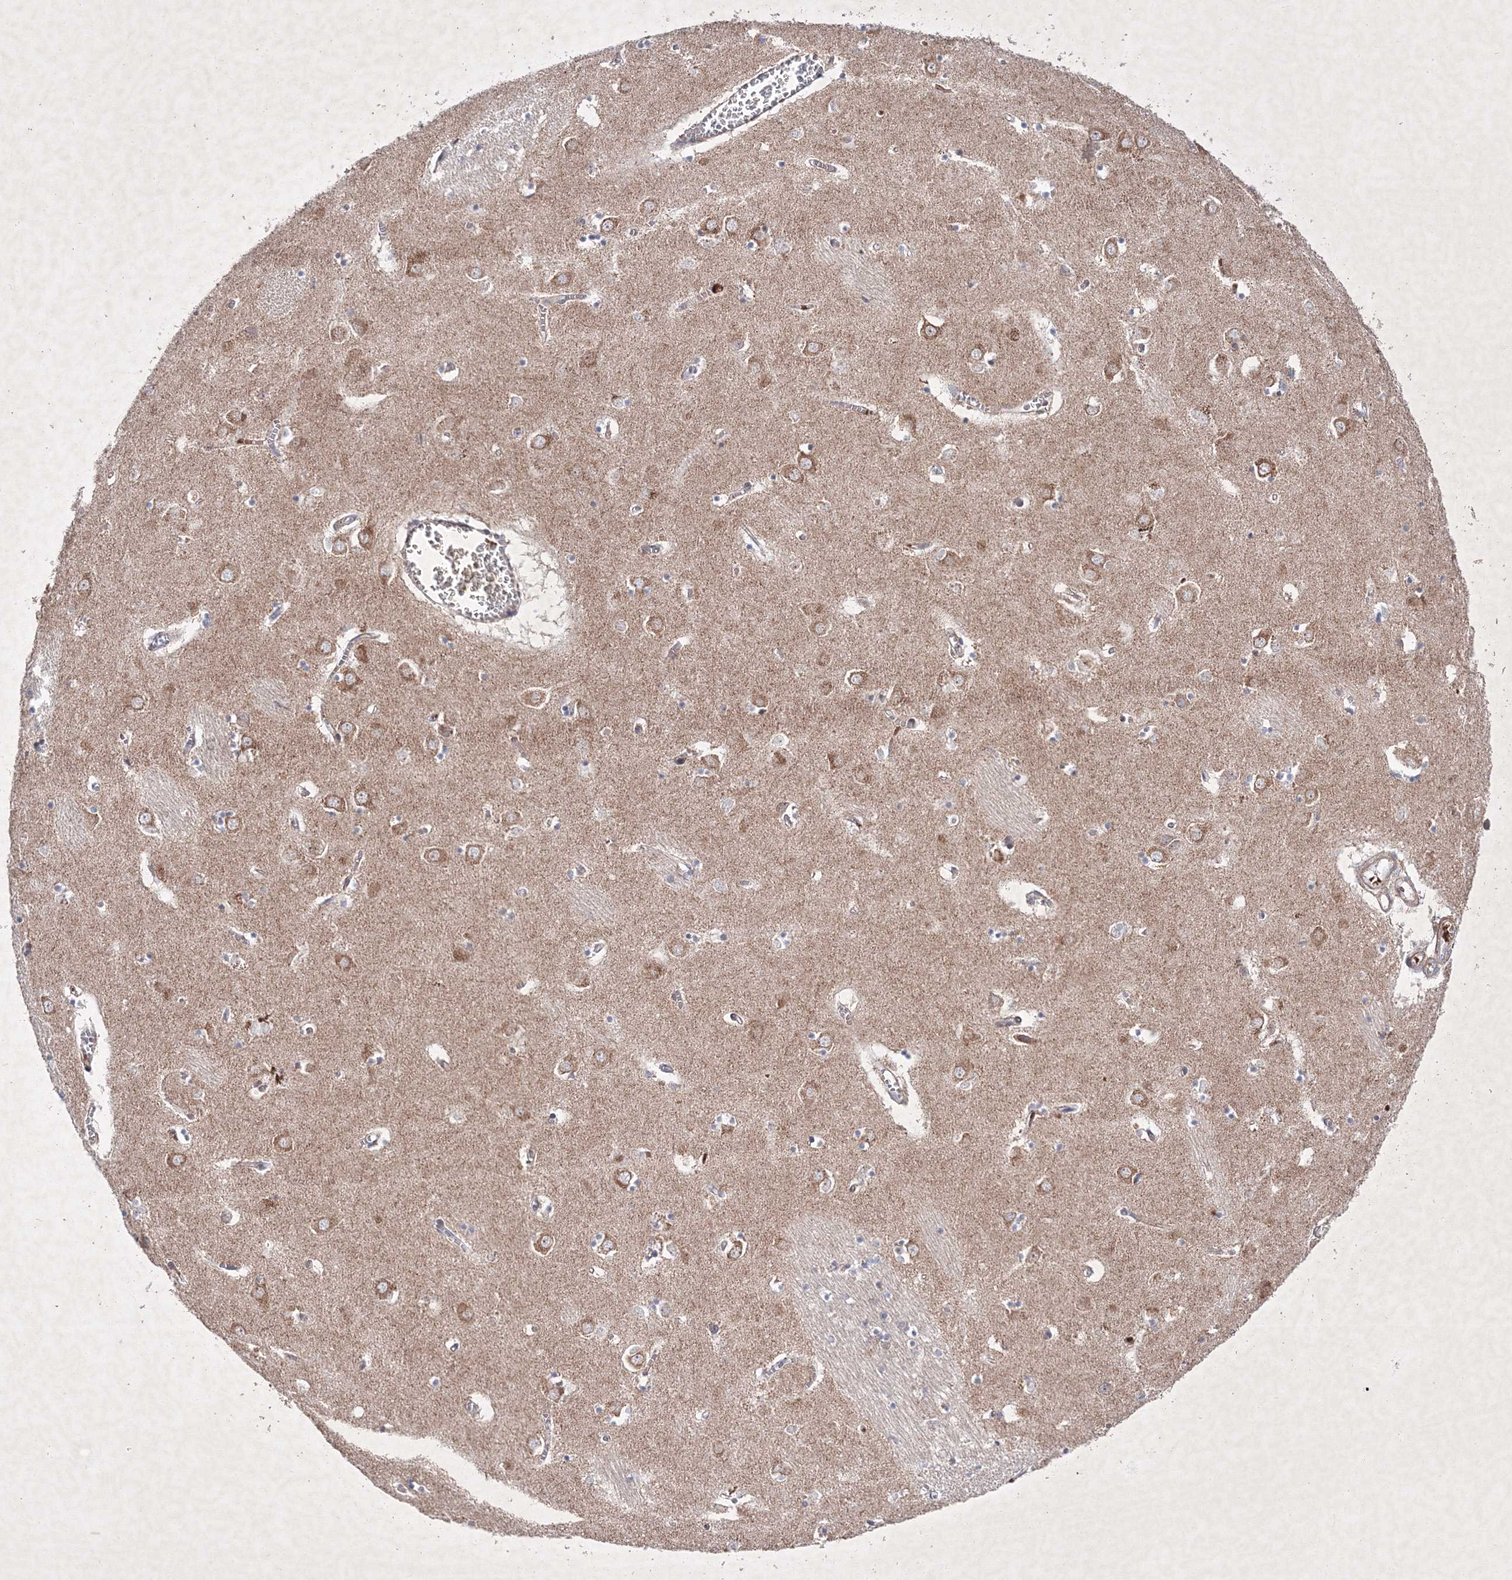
{"staining": {"intensity": "weak", "quantity": "<25%", "location": "cytoplasmic/membranous"}, "tissue": "caudate", "cell_type": "Glial cells", "image_type": "normal", "snomed": [{"axis": "morphology", "description": "Normal tissue, NOS"}, {"axis": "topography", "description": "Lateral ventricle wall"}], "caption": "Unremarkable caudate was stained to show a protein in brown. There is no significant staining in glial cells. Nuclei are stained in blue.", "gene": "OPA1", "patient": {"sex": "male", "age": 70}}